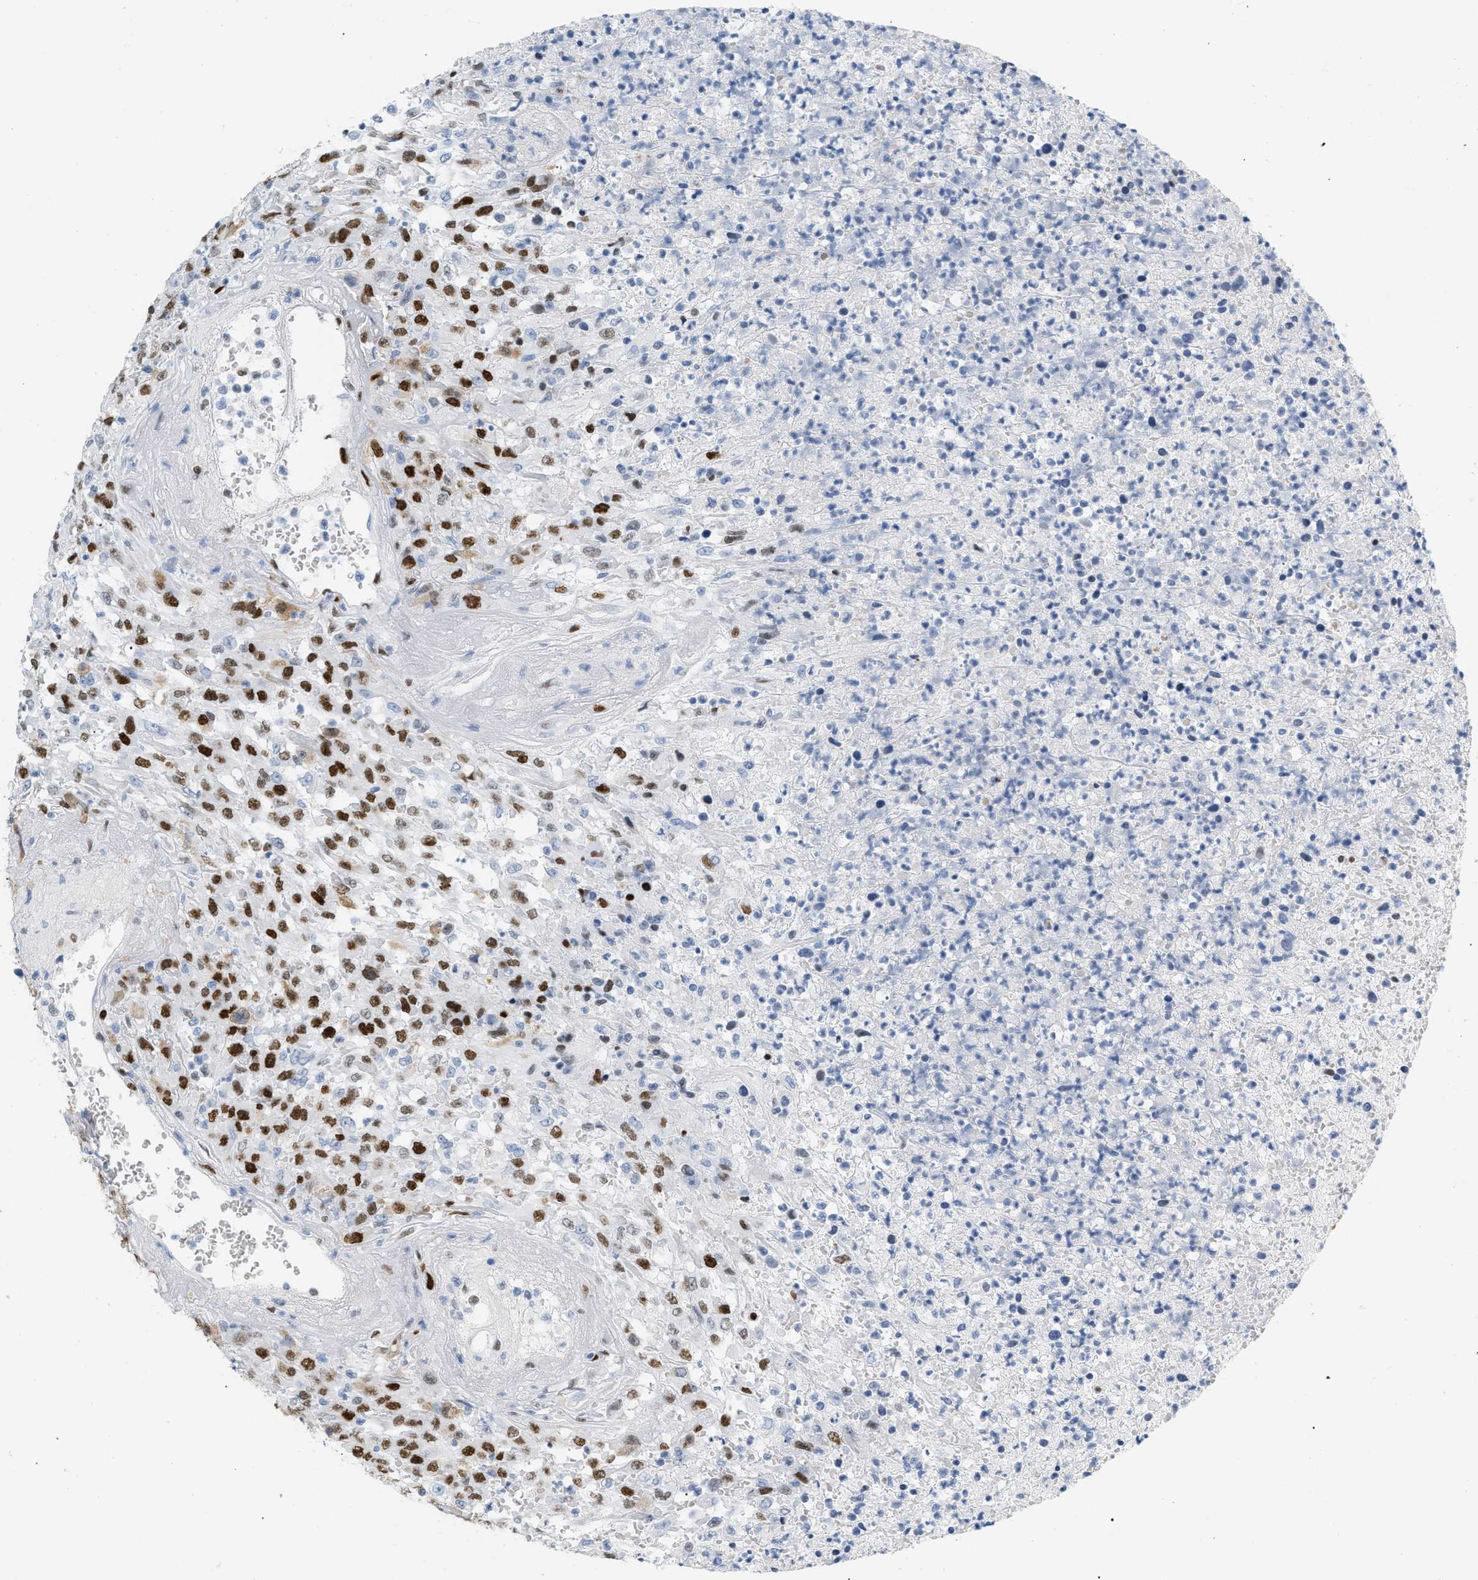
{"staining": {"intensity": "strong", "quantity": ">75%", "location": "nuclear"}, "tissue": "urothelial cancer", "cell_type": "Tumor cells", "image_type": "cancer", "snomed": [{"axis": "morphology", "description": "Urothelial carcinoma, High grade"}, {"axis": "topography", "description": "Urinary bladder"}], "caption": "Protein expression analysis of human urothelial carcinoma (high-grade) reveals strong nuclear positivity in approximately >75% of tumor cells. The staining was performed using DAB to visualize the protein expression in brown, while the nuclei were stained in blue with hematoxylin (Magnification: 20x).", "gene": "MCM7", "patient": {"sex": "male", "age": 46}}